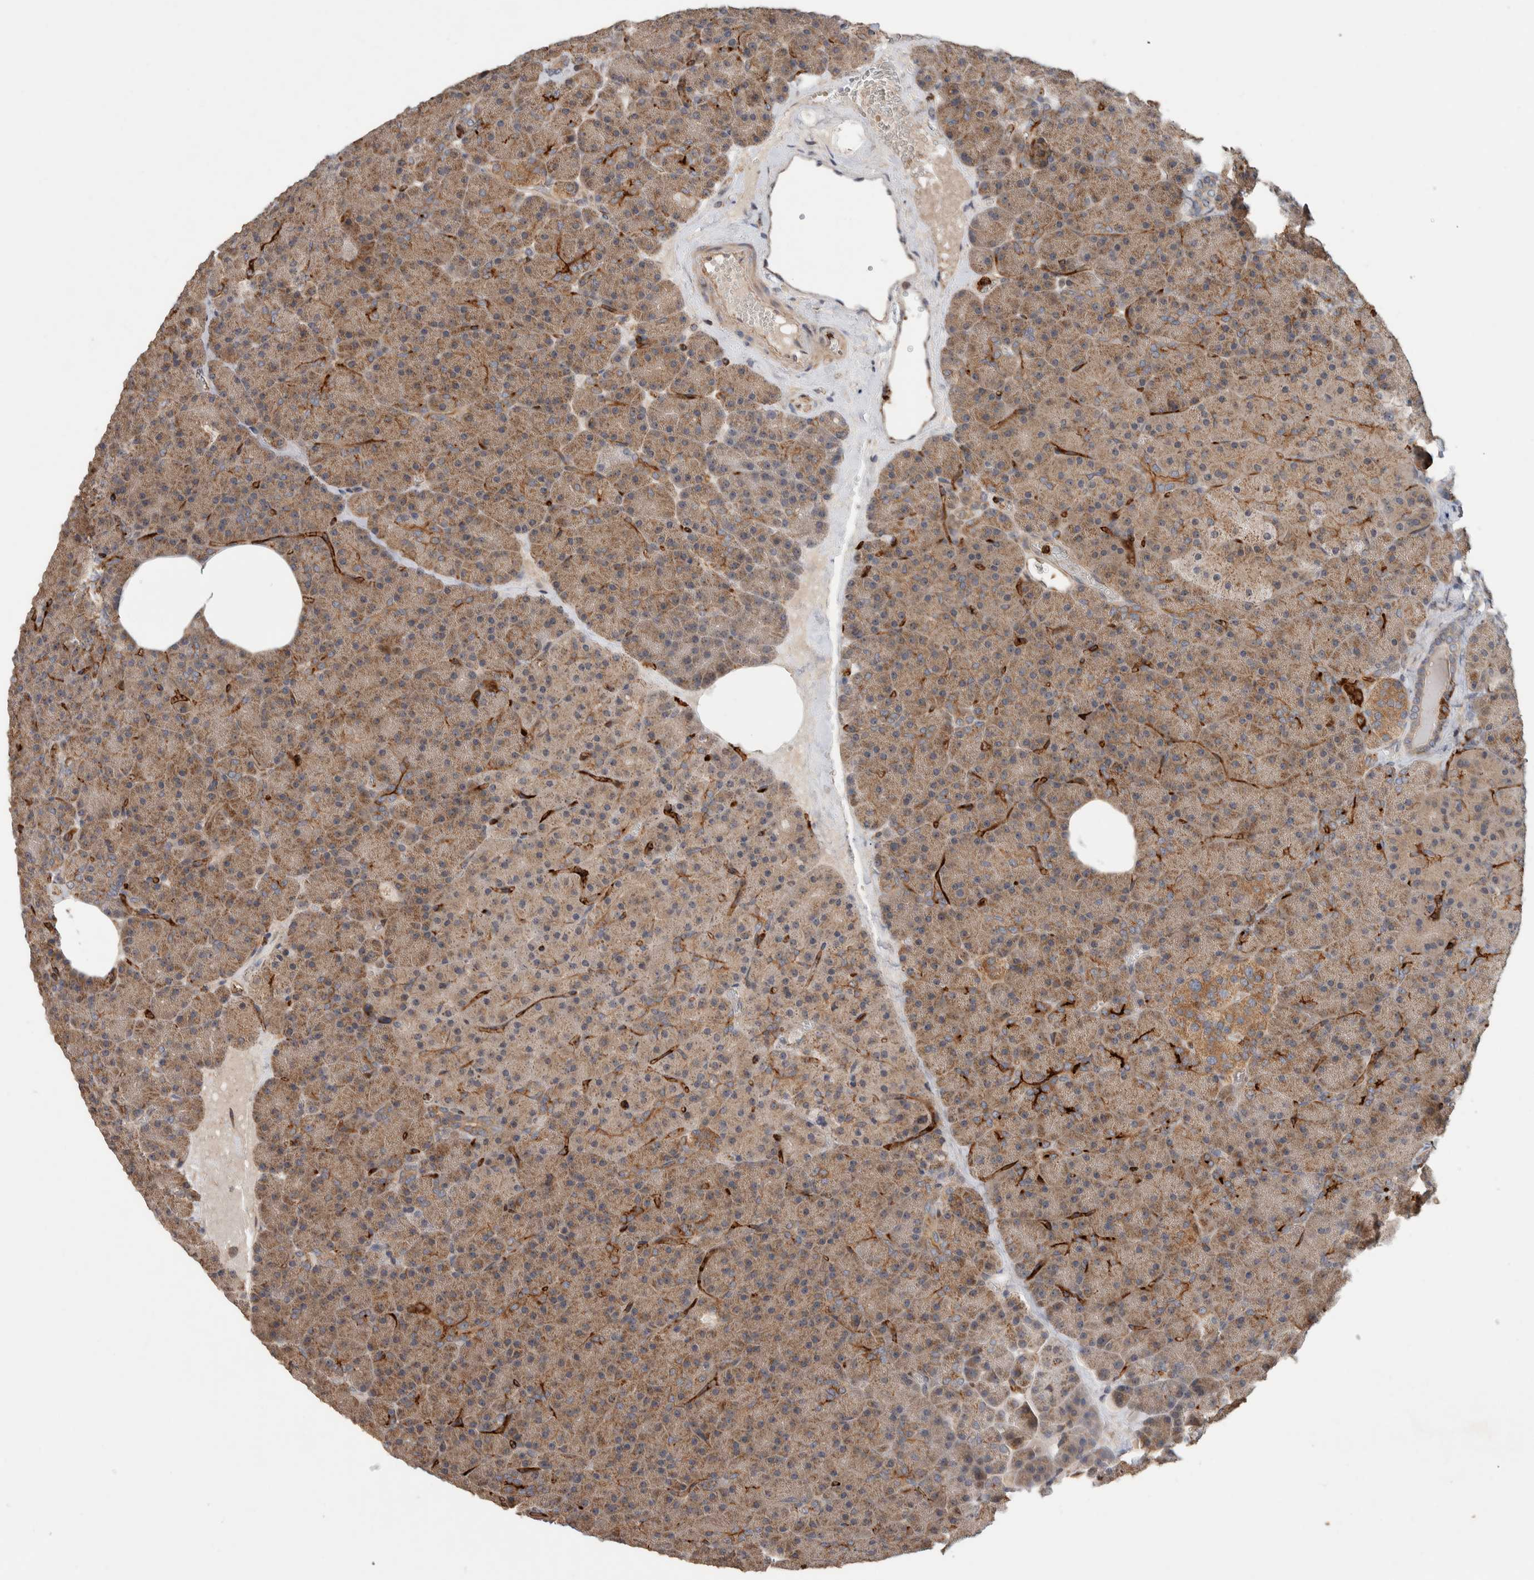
{"staining": {"intensity": "moderate", "quantity": ">75%", "location": "cytoplasmic/membranous"}, "tissue": "pancreas", "cell_type": "Exocrine glandular cells", "image_type": "normal", "snomed": [{"axis": "morphology", "description": "Normal tissue, NOS"}, {"axis": "morphology", "description": "Carcinoid, malignant, NOS"}, {"axis": "topography", "description": "Pancreas"}], "caption": "DAB immunohistochemical staining of normal human pancreas reveals moderate cytoplasmic/membranous protein expression in about >75% of exocrine glandular cells.", "gene": "VPS53", "patient": {"sex": "female", "age": 35}}